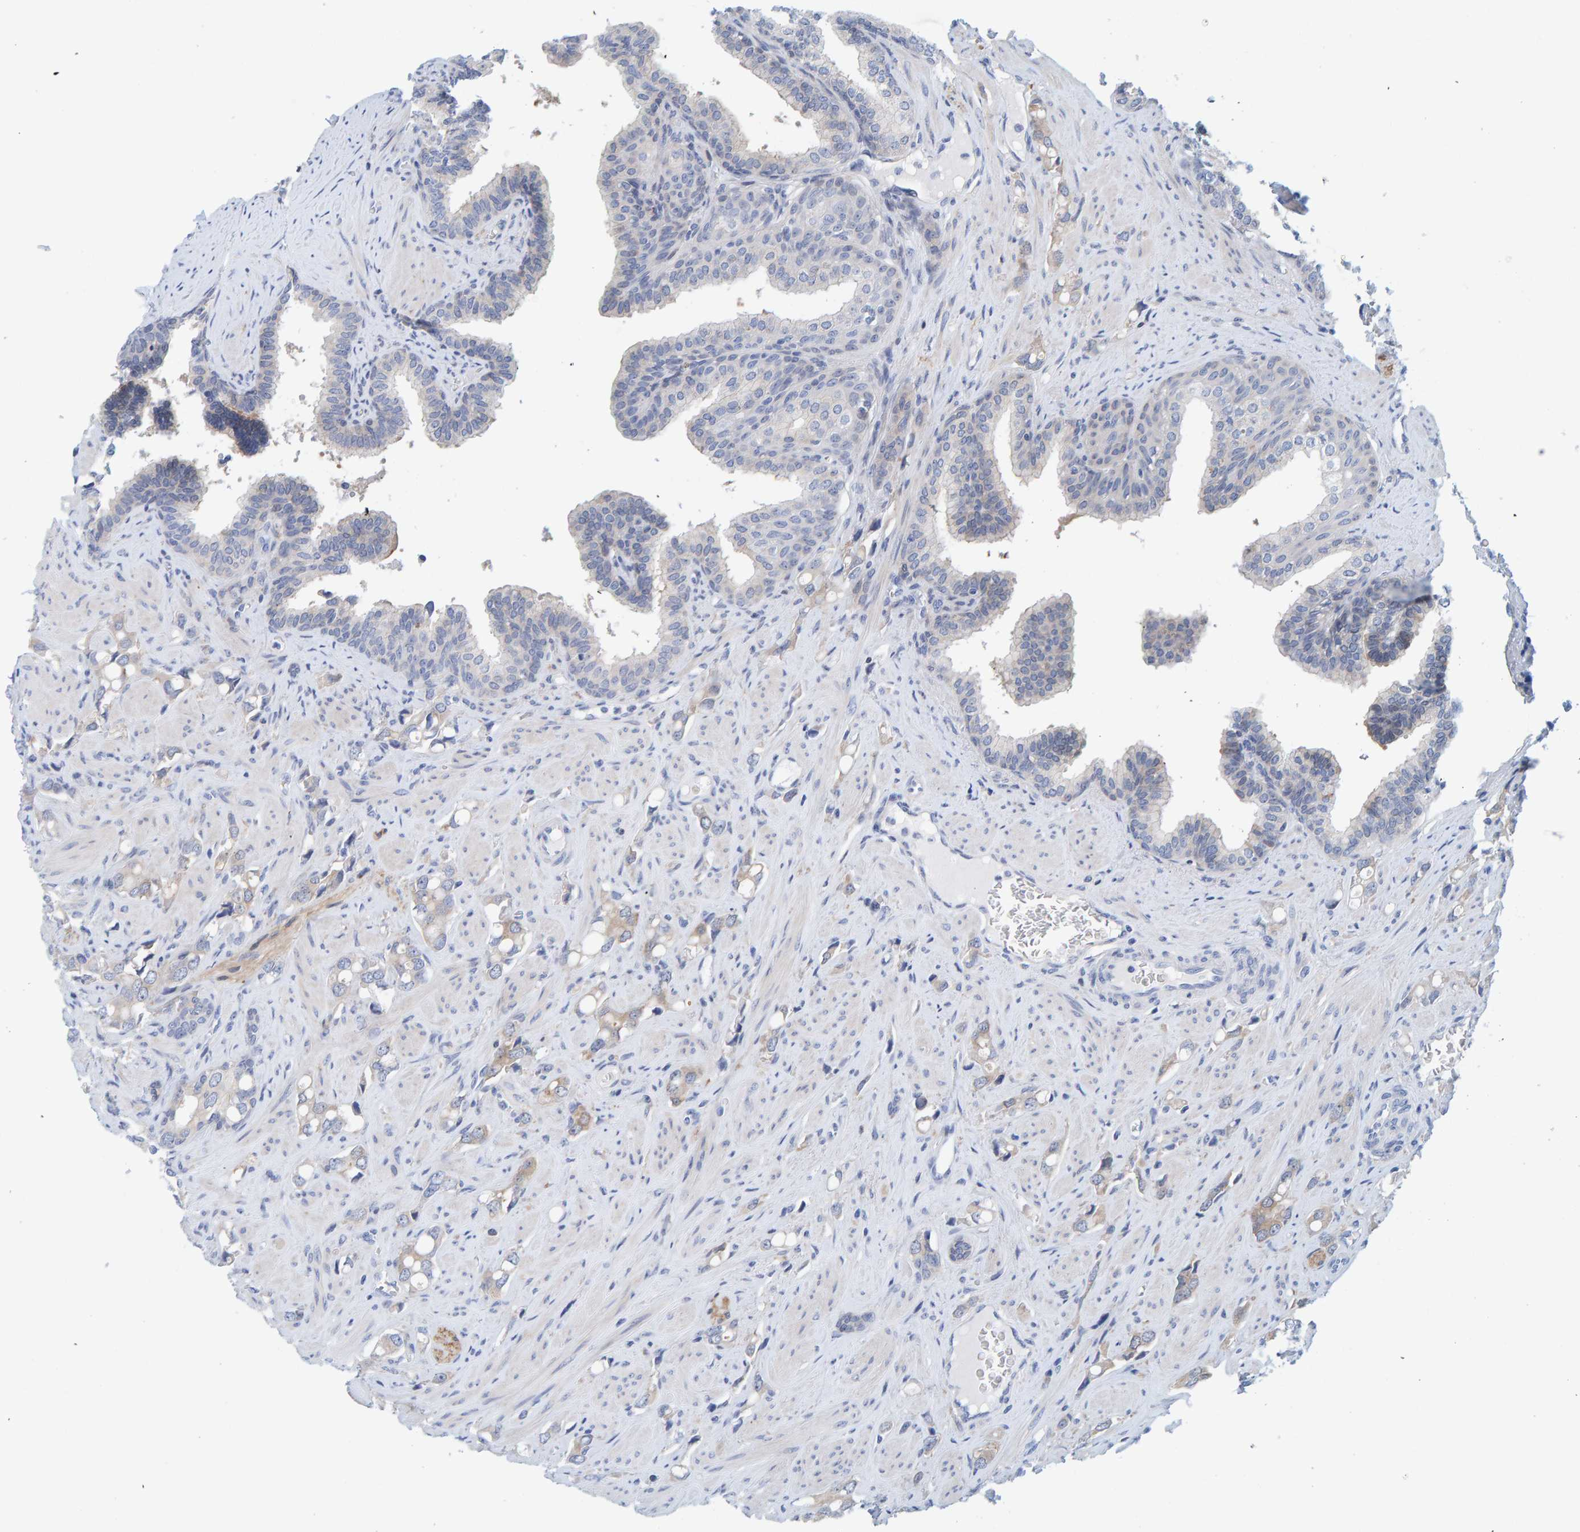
{"staining": {"intensity": "negative", "quantity": "none", "location": "none"}, "tissue": "prostate cancer", "cell_type": "Tumor cells", "image_type": "cancer", "snomed": [{"axis": "morphology", "description": "Adenocarcinoma, High grade"}, {"axis": "topography", "description": "Prostate"}], "caption": "This photomicrograph is of high-grade adenocarcinoma (prostate) stained with immunohistochemistry to label a protein in brown with the nuclei are counter-stained blue. There is no expression in tumor cells.", "gene": "KLHL11", "patient": {"sex": "male", "age": 52}}